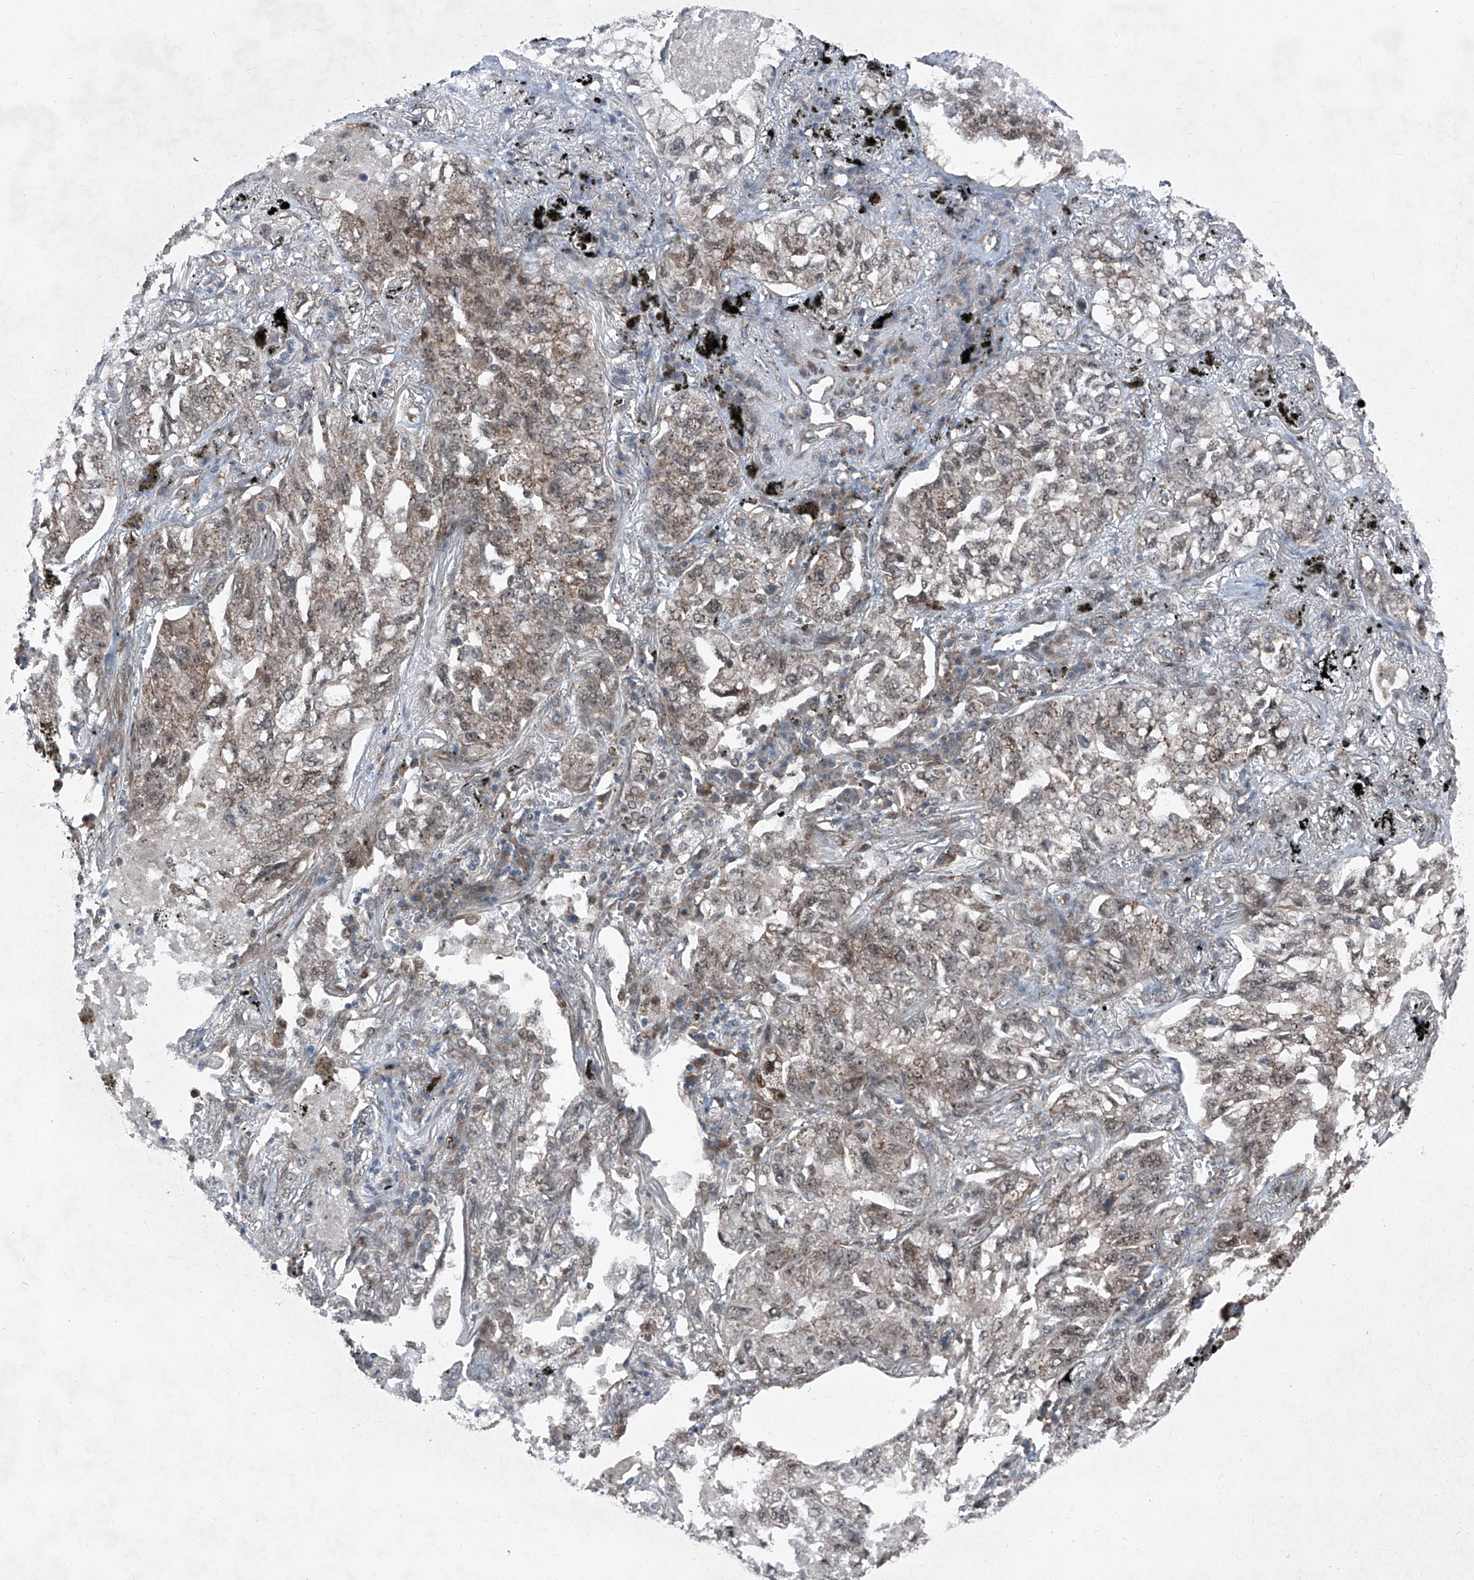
{"staining": {"intensity": "weak", "quantity": "25%-75%", "location": "cytoplasmic/membranous"}, "tissue": "lung cancer", "cell_type": "Tumor cells", "image_type": "cancer", "snomed": [{"axis": "morphology", "description": "Adenocarcinoma, NOS"}, {"axis": "topography", "description": "Lung"}], "caption": "Tumor cells show weak cytoplasmic/membranous positivity in about 25%-75% of cells in lung cancer (adenocarcinoma).", "gene": "COA7", "patient": {"sex": "male", "age": 65}}